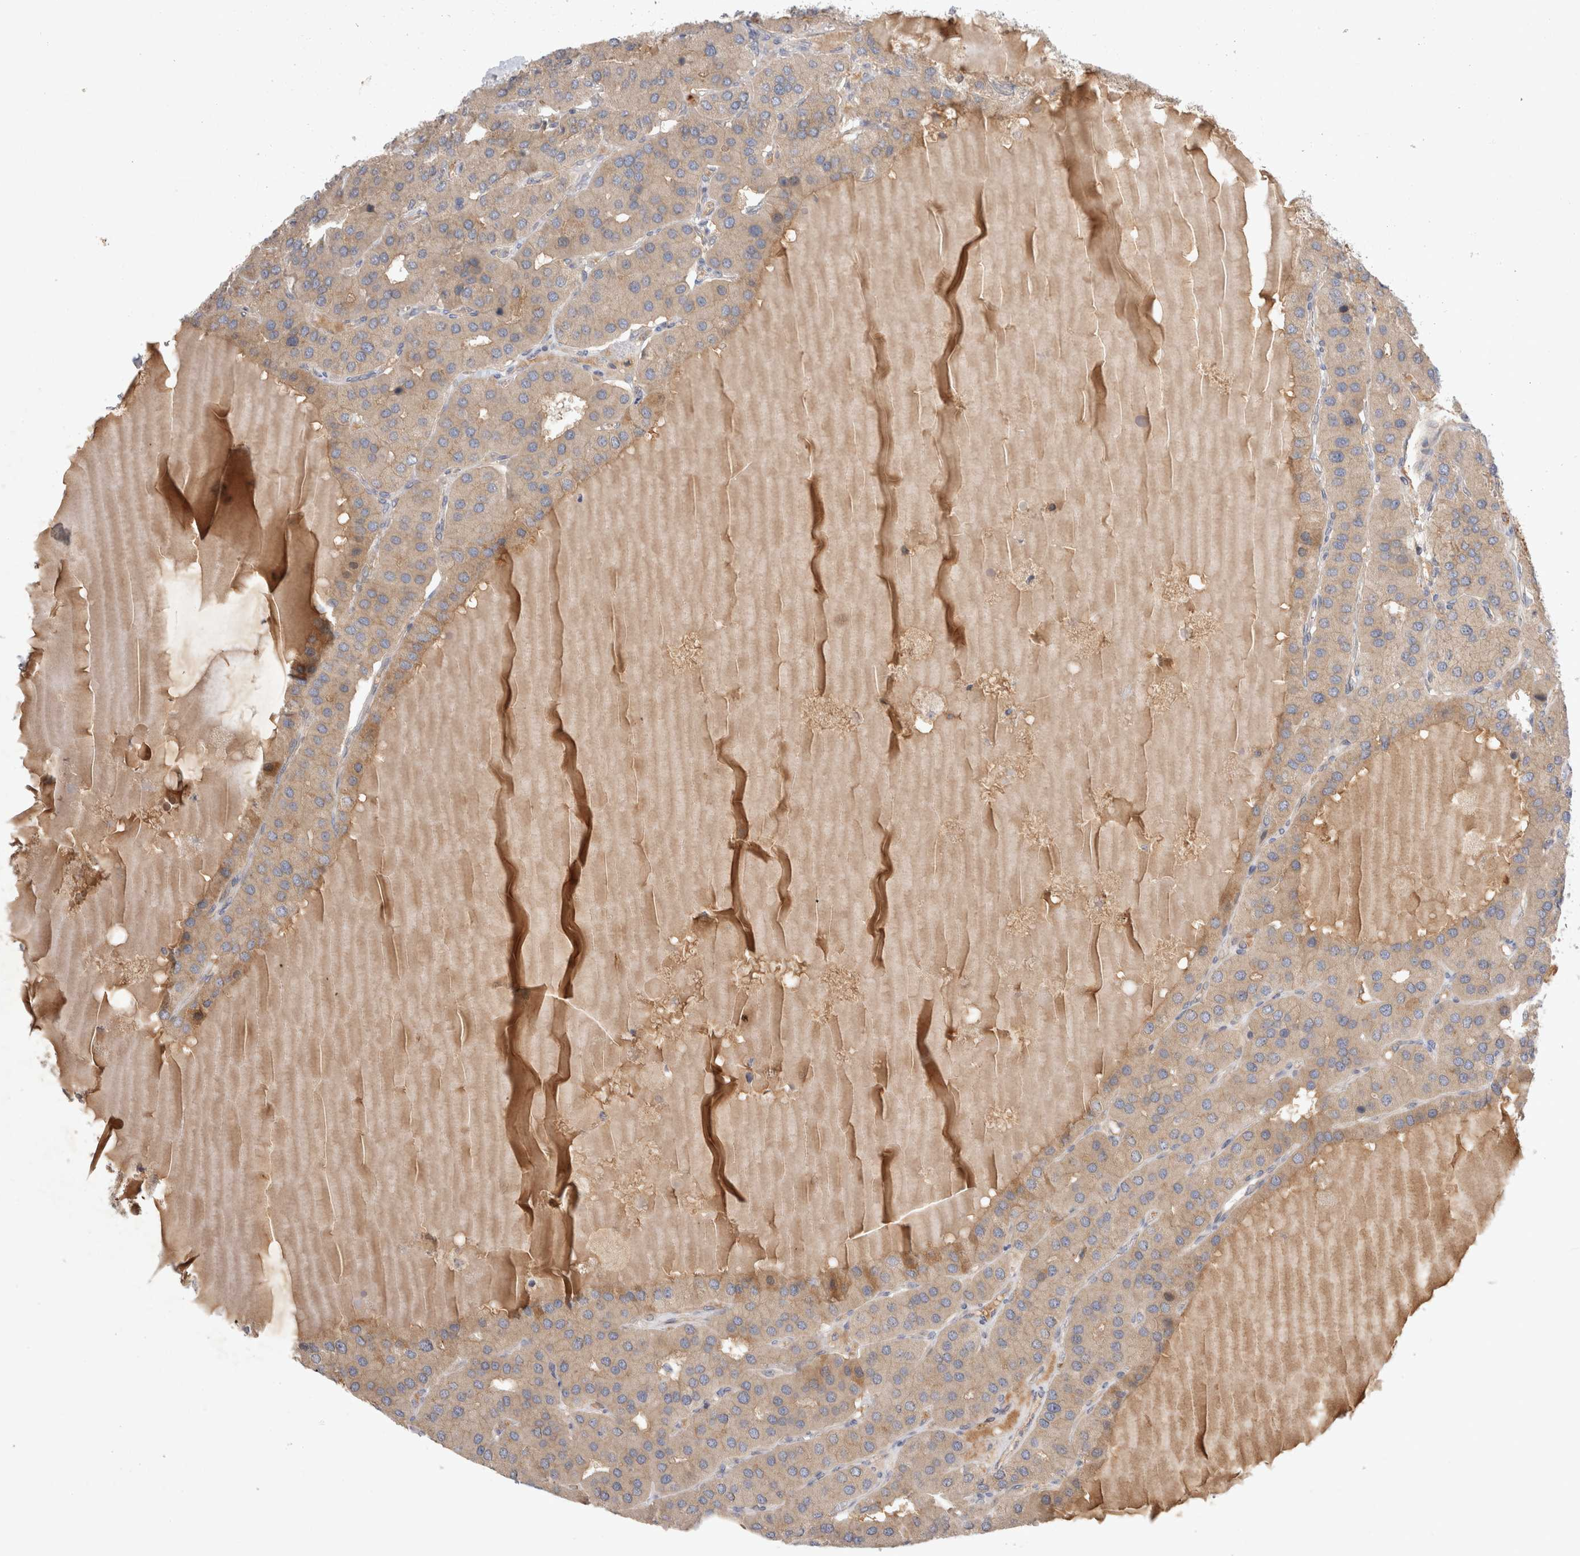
{"staining": {"intensity": "weak", "quantity": ">75%", "location": "cytoplasmic/membranous"}, "tissue": "parathyroid gland", "cell_type": "Glandular cells", "image_type": "normal", "snomed": [{"axis": "morphology", "description": "Normal tissue, NOS"}, {"axis": "morphology", "description": "Adenoma, NOS"}, {"axis": "topography", "description": "Parathyroid gland"}], "caption": "Weak cytoplasmic/membranous positivity for a protein is present in approximately >75% of glandular cells of benign parathyroid gland using immunohistochemistry.", "gene": "HTT", "patient": {"sex": "female", "age": 86}}